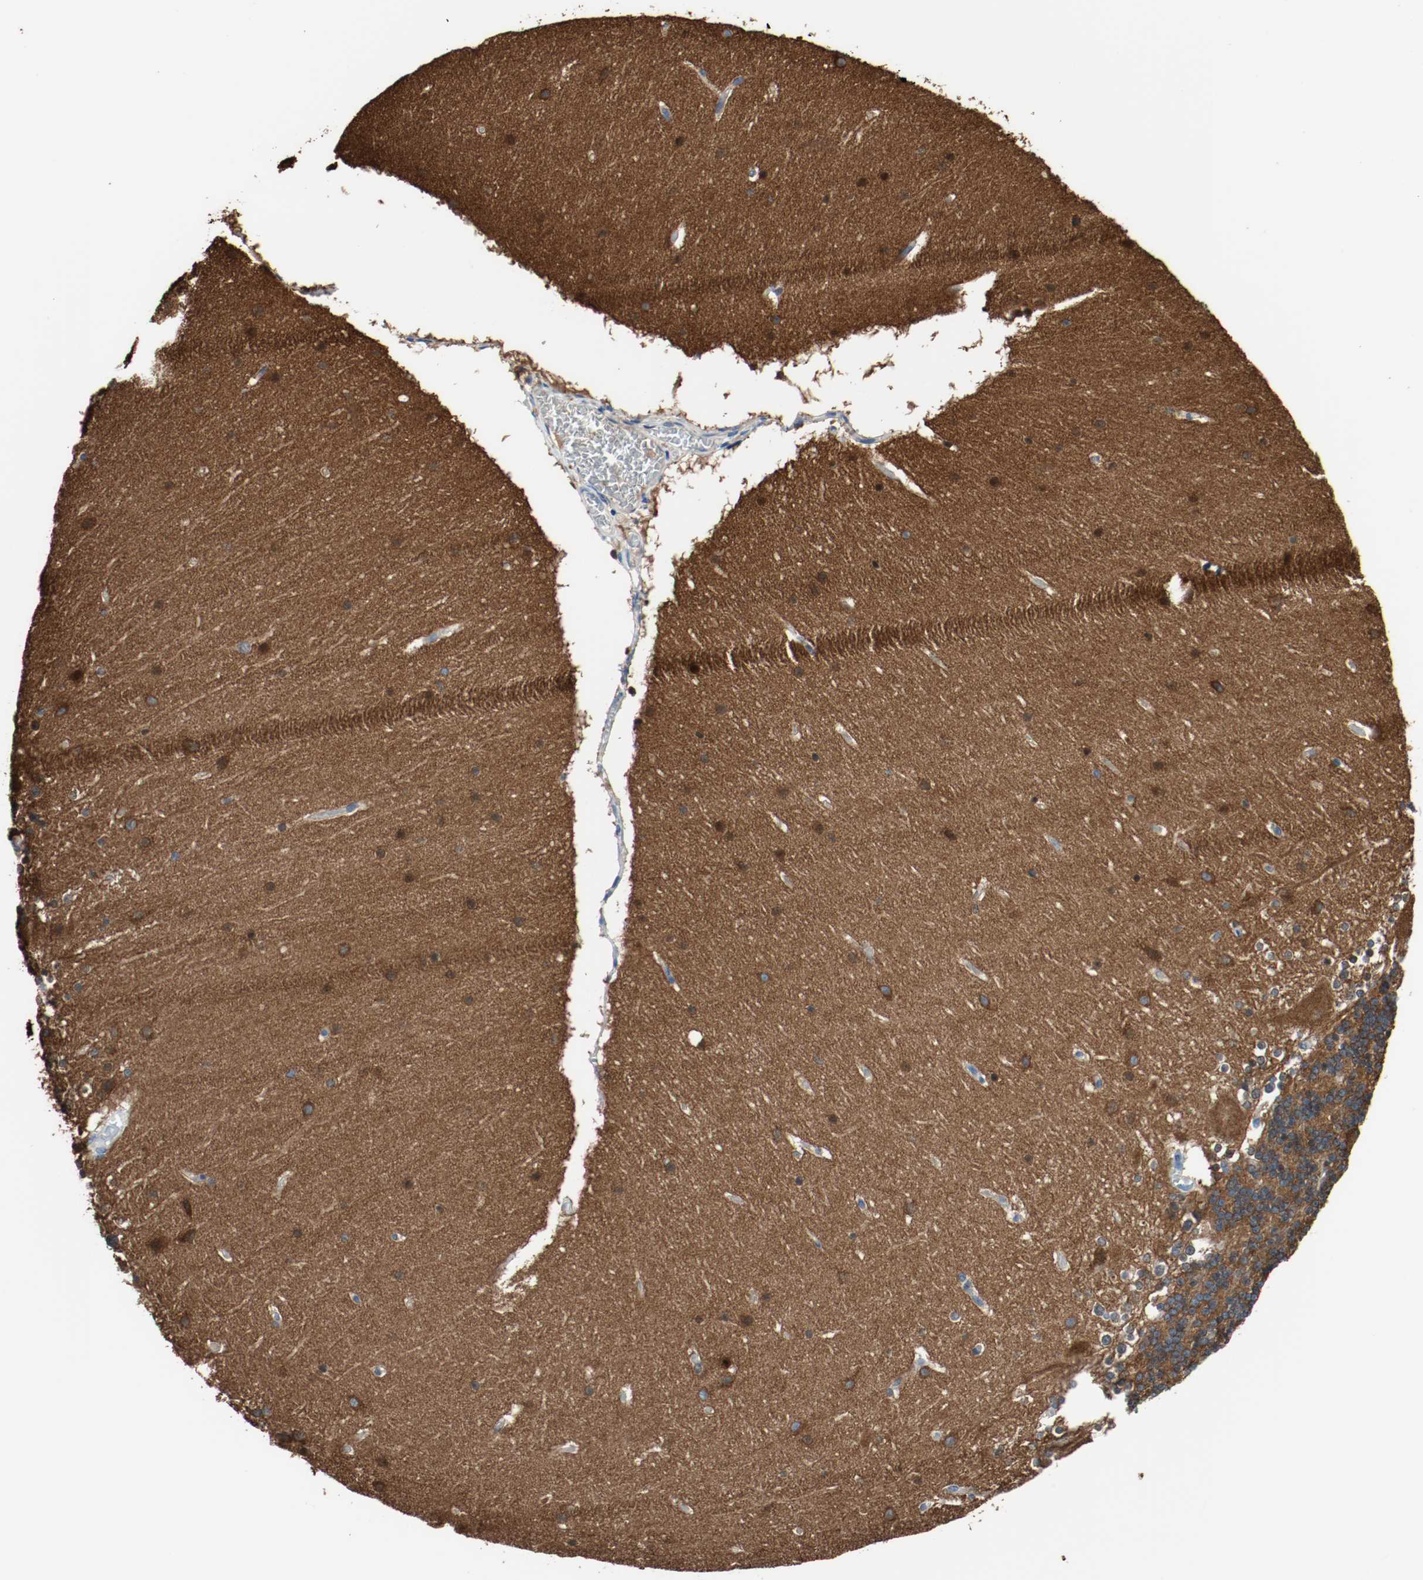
{"staining": {"intensity": "strong", "quantity": ">75%", "location": "cytoplasmic/membranous"}, "tissue": "cerebellum", "cell_type": "Cells in granular layer", "image_type": "normal", "snomed": [{"axis": "morphology", "description": "Normal tissue, NOS"}, {"axis": "topography", "description": "Cerebellum"}], "caption": "Immunohistochemical staining of benign cerebellum demonstrates >75% levels of strong cytoplasmic/membranous protein expression in approximately >75% of cells in granular layer.", "gene": "TUBA3D", "patient": {"sex": "female", "age": 19}}